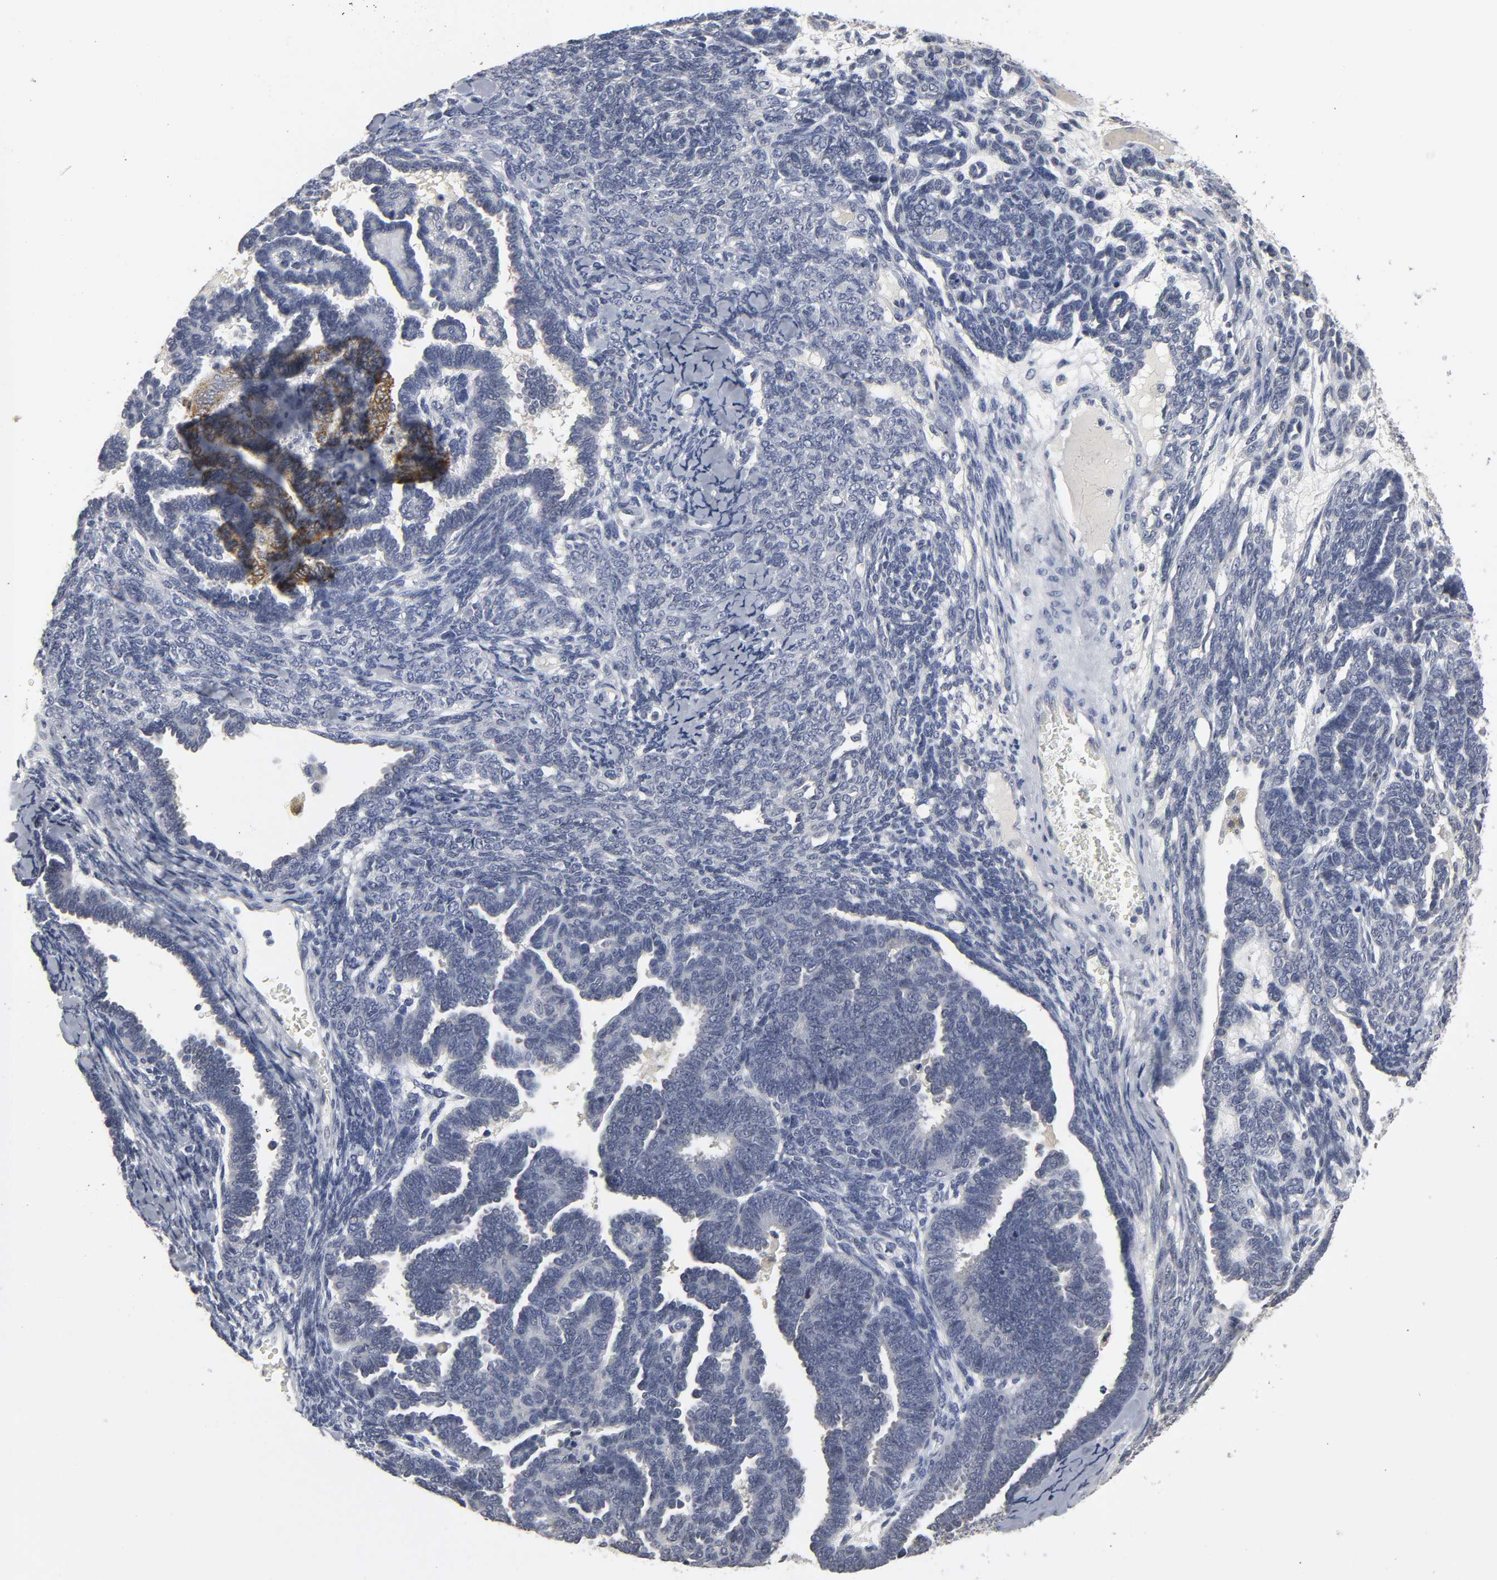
{"staining": {"intensity": "negative", "quantity": "none", "location": "none"}, "tissue": "endometrial cancer", "cell_type": "Tumor cells", "image_type": "cancer", "snomed": [{"axis": "morphology", "description": "Neoplasm, malignant, NOS"}, {"axis": "topography", "description": "Endometrium"}], "caption": "An IHC image of malignant neoplasm (endometrial) is shown. There is no staining in tumor cells of malignant neoplasm (endometrial).", "gene": "TCAP", "patient": {"sex": "female", "age": 74}}